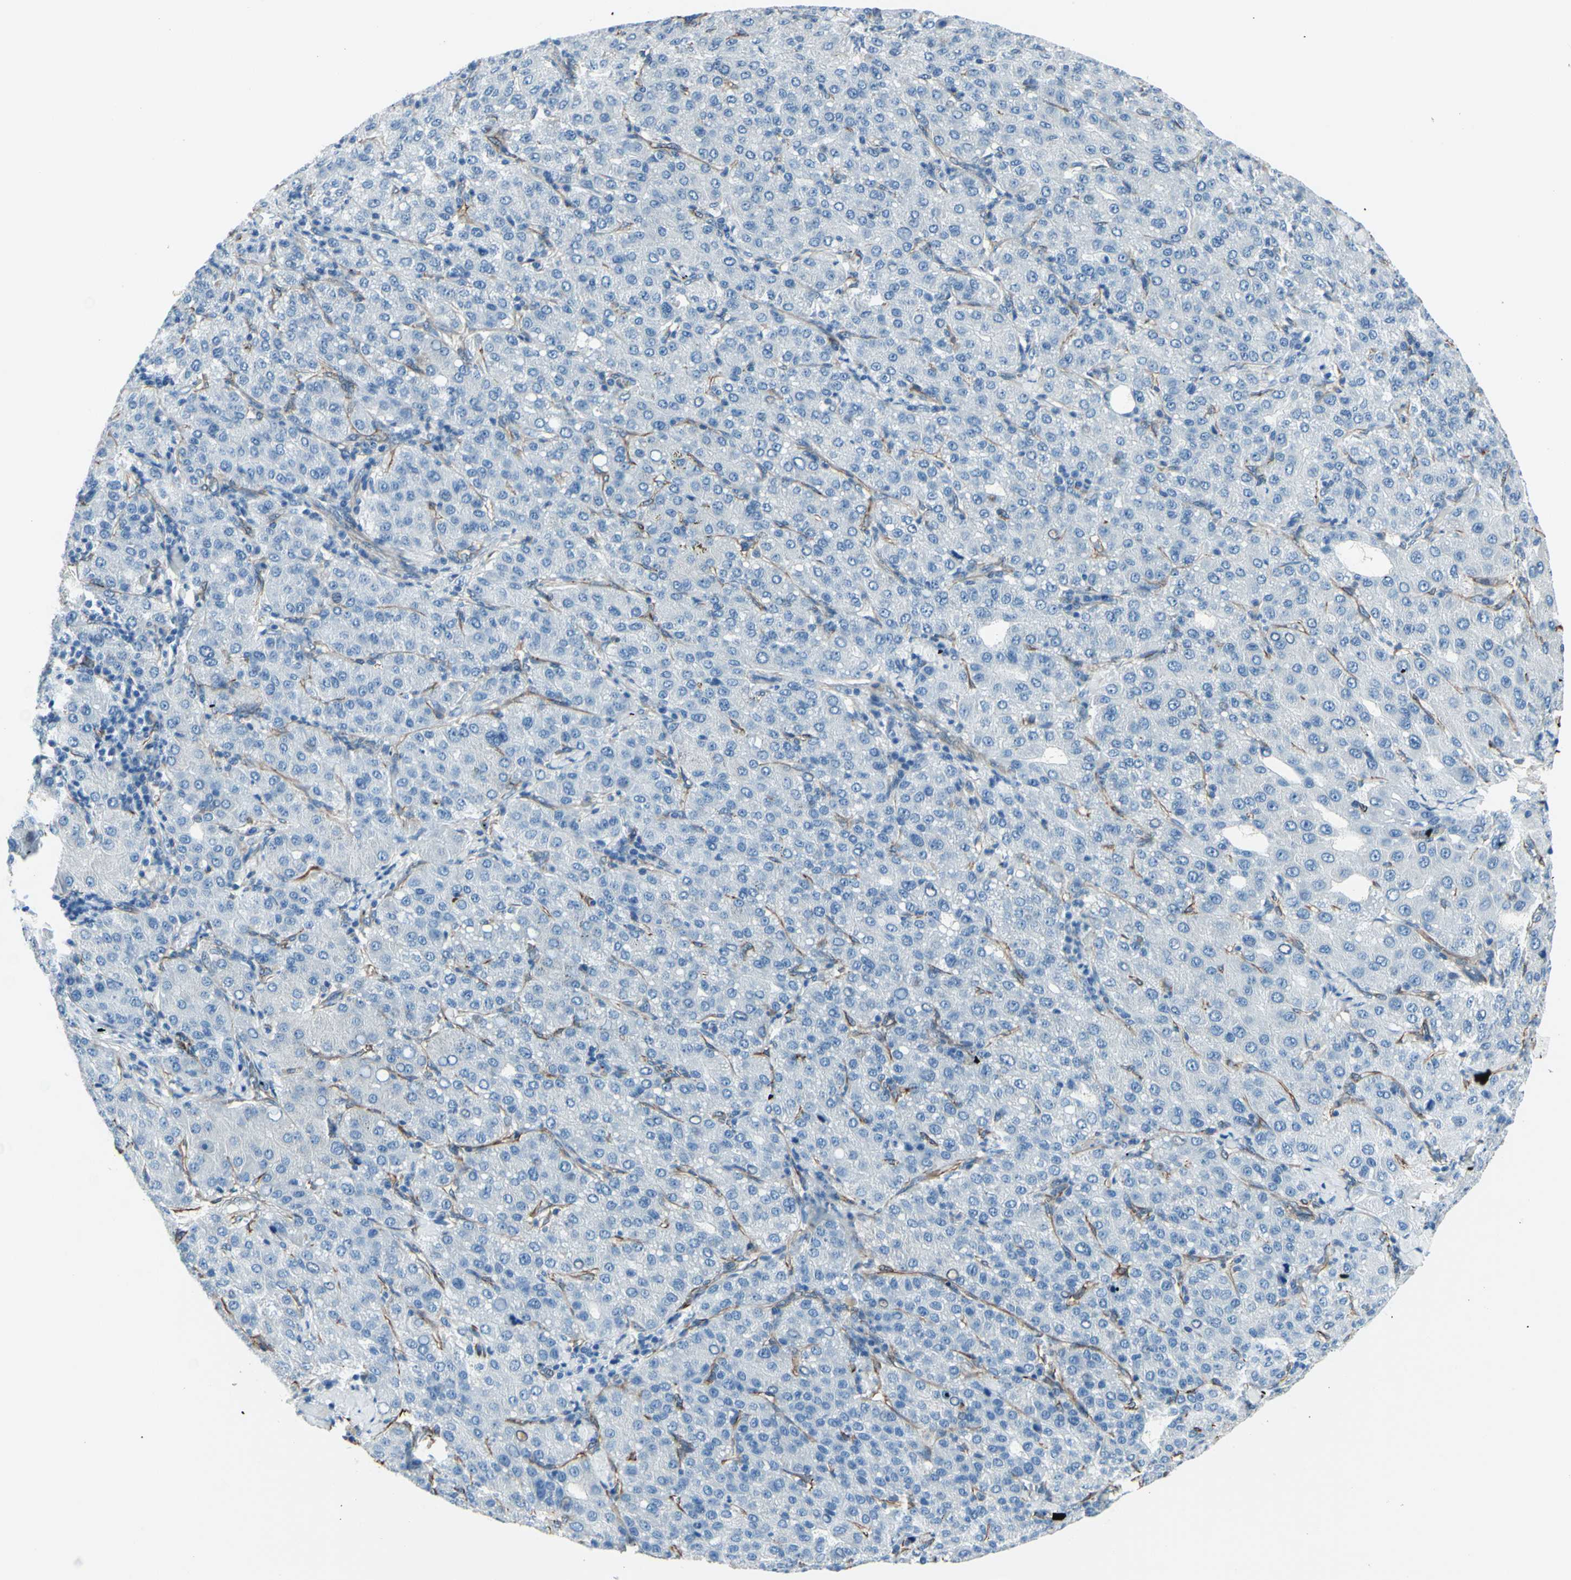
{"staining": {"intensity": "negative", "quantity": "none", "location": "none"}, "tissue": "liver cancer", "cell_type": "Tumor cells", "image_type": "cancer", "snomed": [{"axis": "morphology", "description": "Carcinoma, Hepatocellular, NOS"}, {"axis": "topography", "description": "Liver"}], "caption": "Immunohistochemistry image of neoplastic tissue: human liver cancer stained with DAB (3,3'-diaminobenzidine) exhibits no significant protein positivity in tumor cells. The staining was performed using DAB to visualize the protein expression in brown, while the nuclei were stained in blue with hematoxylin (Magnification: 20x).", "gene": "PTH2R", "patient": {"sex": "male", "age": 65}}